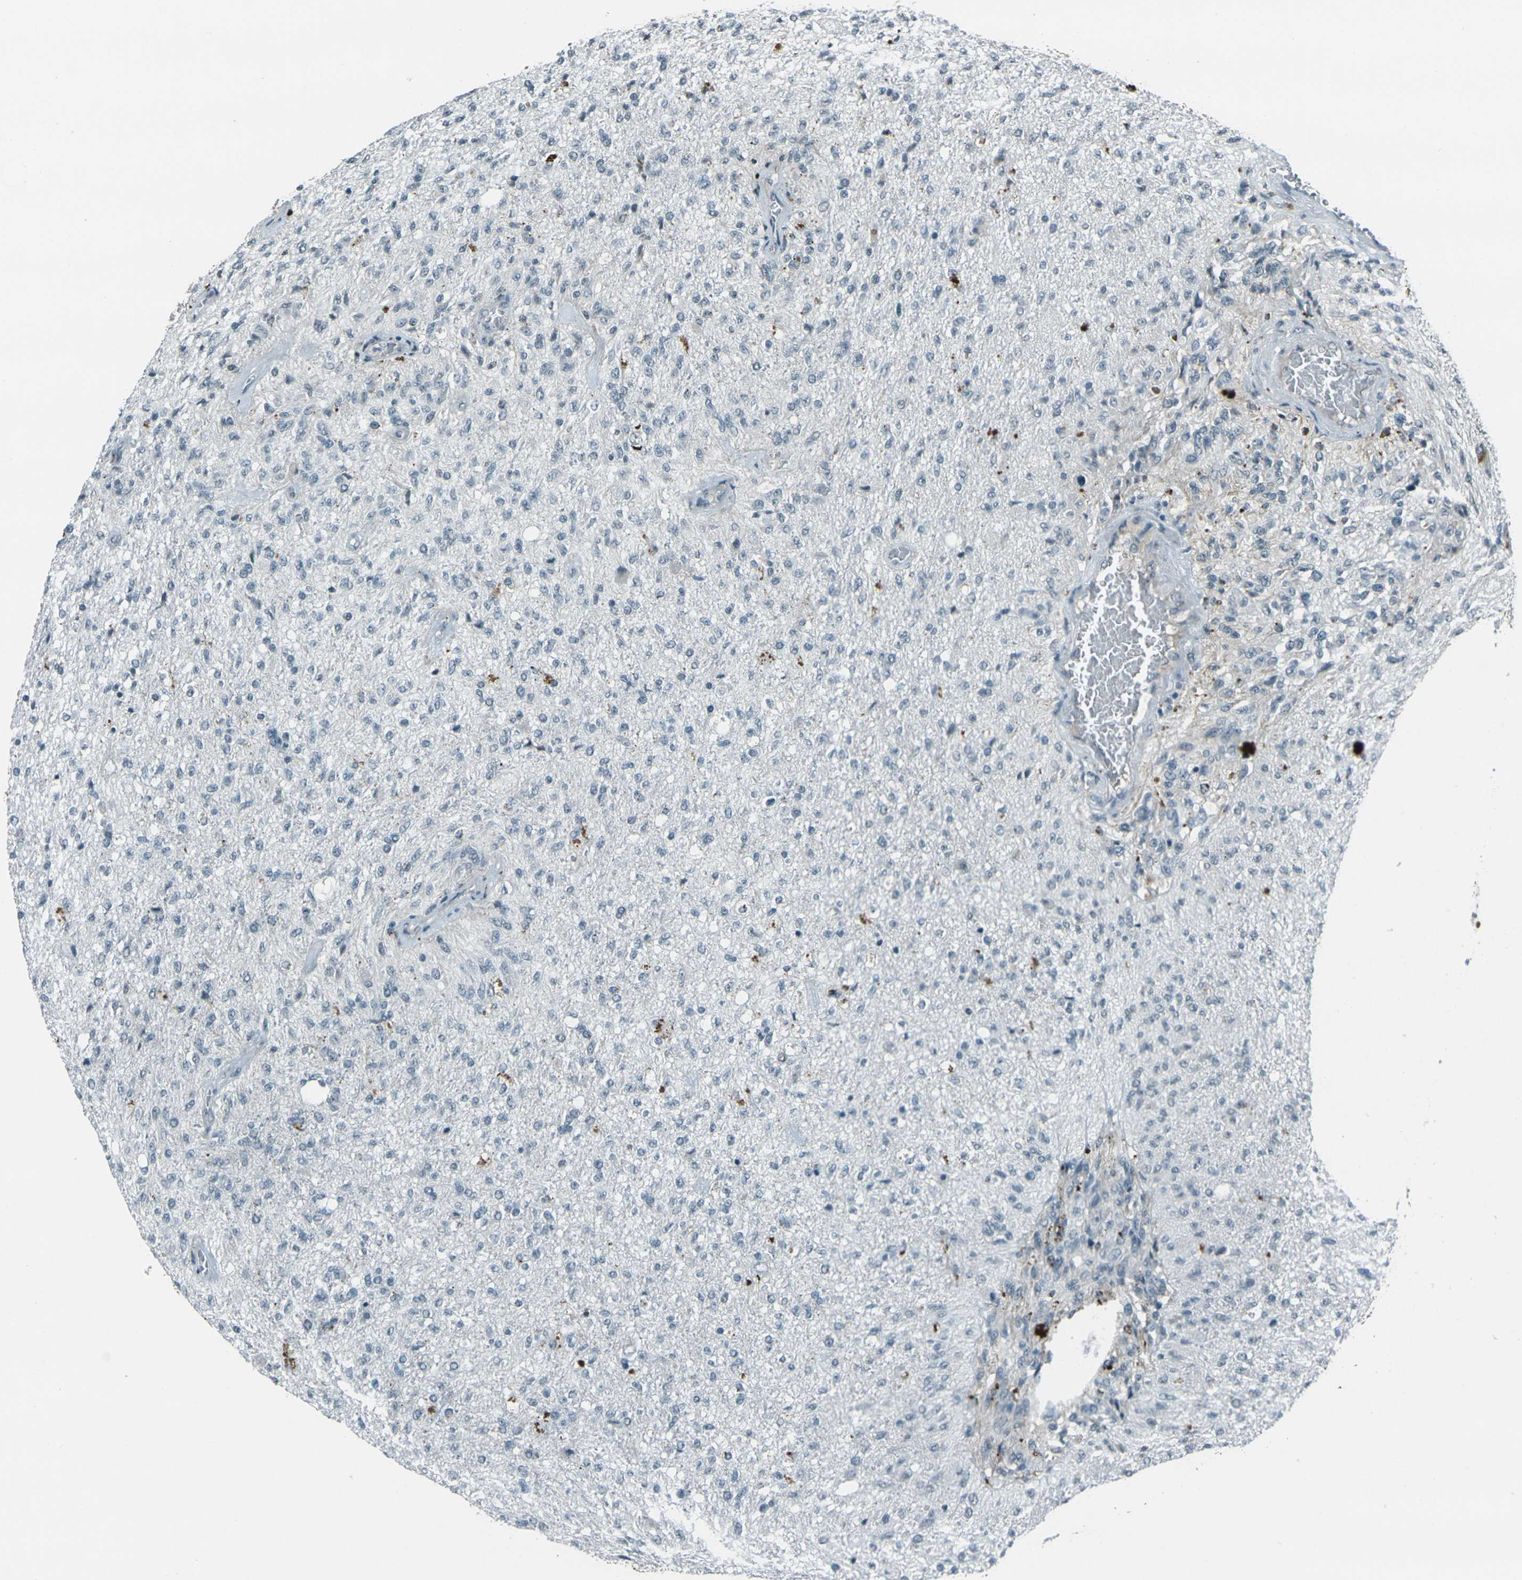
{"staining": {"intensity": "negative", "quantity": "none", "location": "none"}, "tissue": "glioma", "cell_type": "Tumor cells", "image_type": "cancer", "snomed": [{"axis": "morphology", "description": "Normal tissue, NOS"}, {"axis": "morphology", "description": "Glioma, malignant, High grade"}, {"axis": "topography", "description": "Cerebral cortex"}], "caption": "IHC of glioma demonstrates no staining in tumor cells.", "gene": "GPR19", "patient": {"sex": "male", "age": 77}}